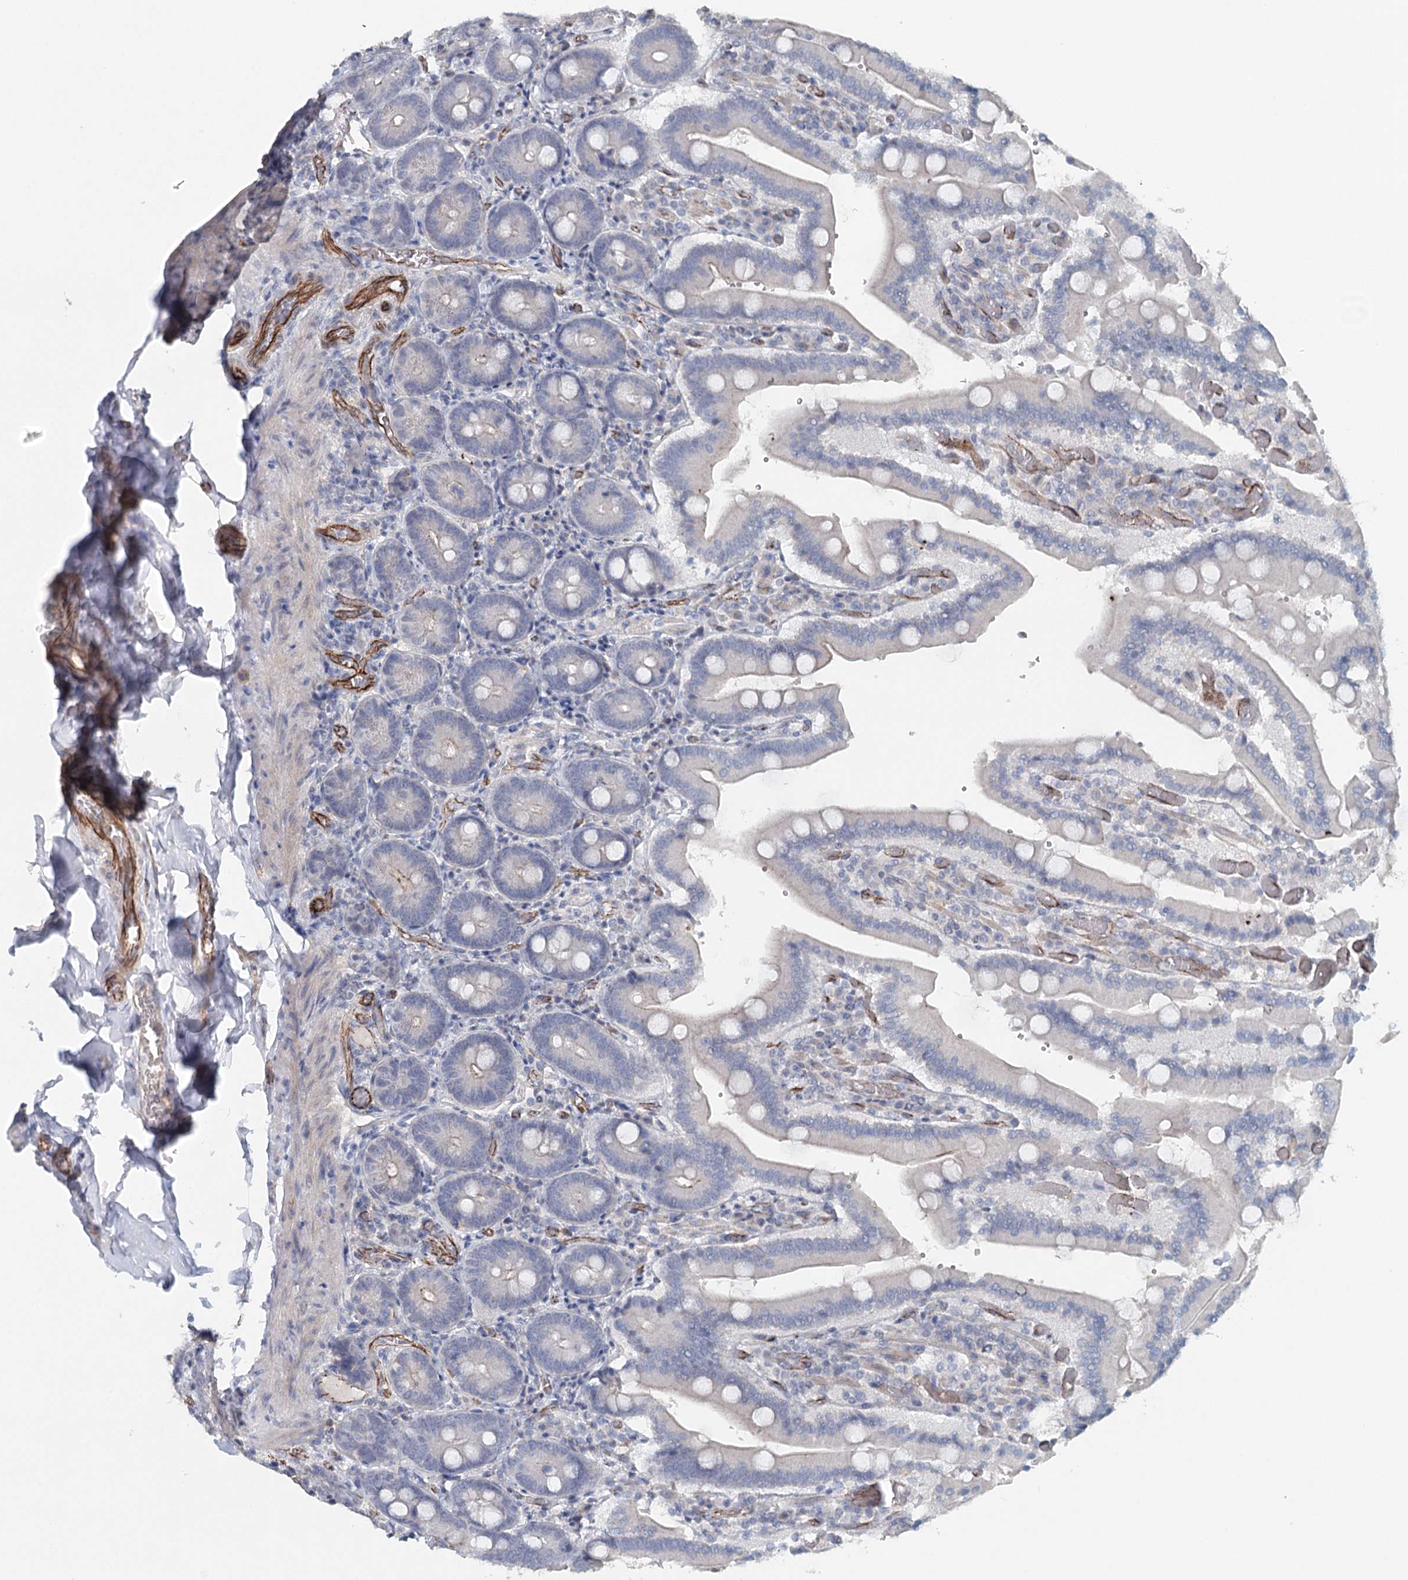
{"staining": {"intensity": "weak", "quantity": "25%-75%", "location": "cytoplasmic/membranous"}, "tissue": "duodenum", "cell_type": "Glandular cells", "image_type": "normal", "snomed": [{"axis": "morphology", "description": "Normal tissue, NOS"}, {"axis": "topography", "description": "Duodenum"}], "caption": "Duodenum stained with a brown dye reveals weak cytoplasmic/membranous positive positivity in approximately 25%-75% of glandular cells.", "gene": "SYNPO", "patient": {"sex": "female", "age": 62}}